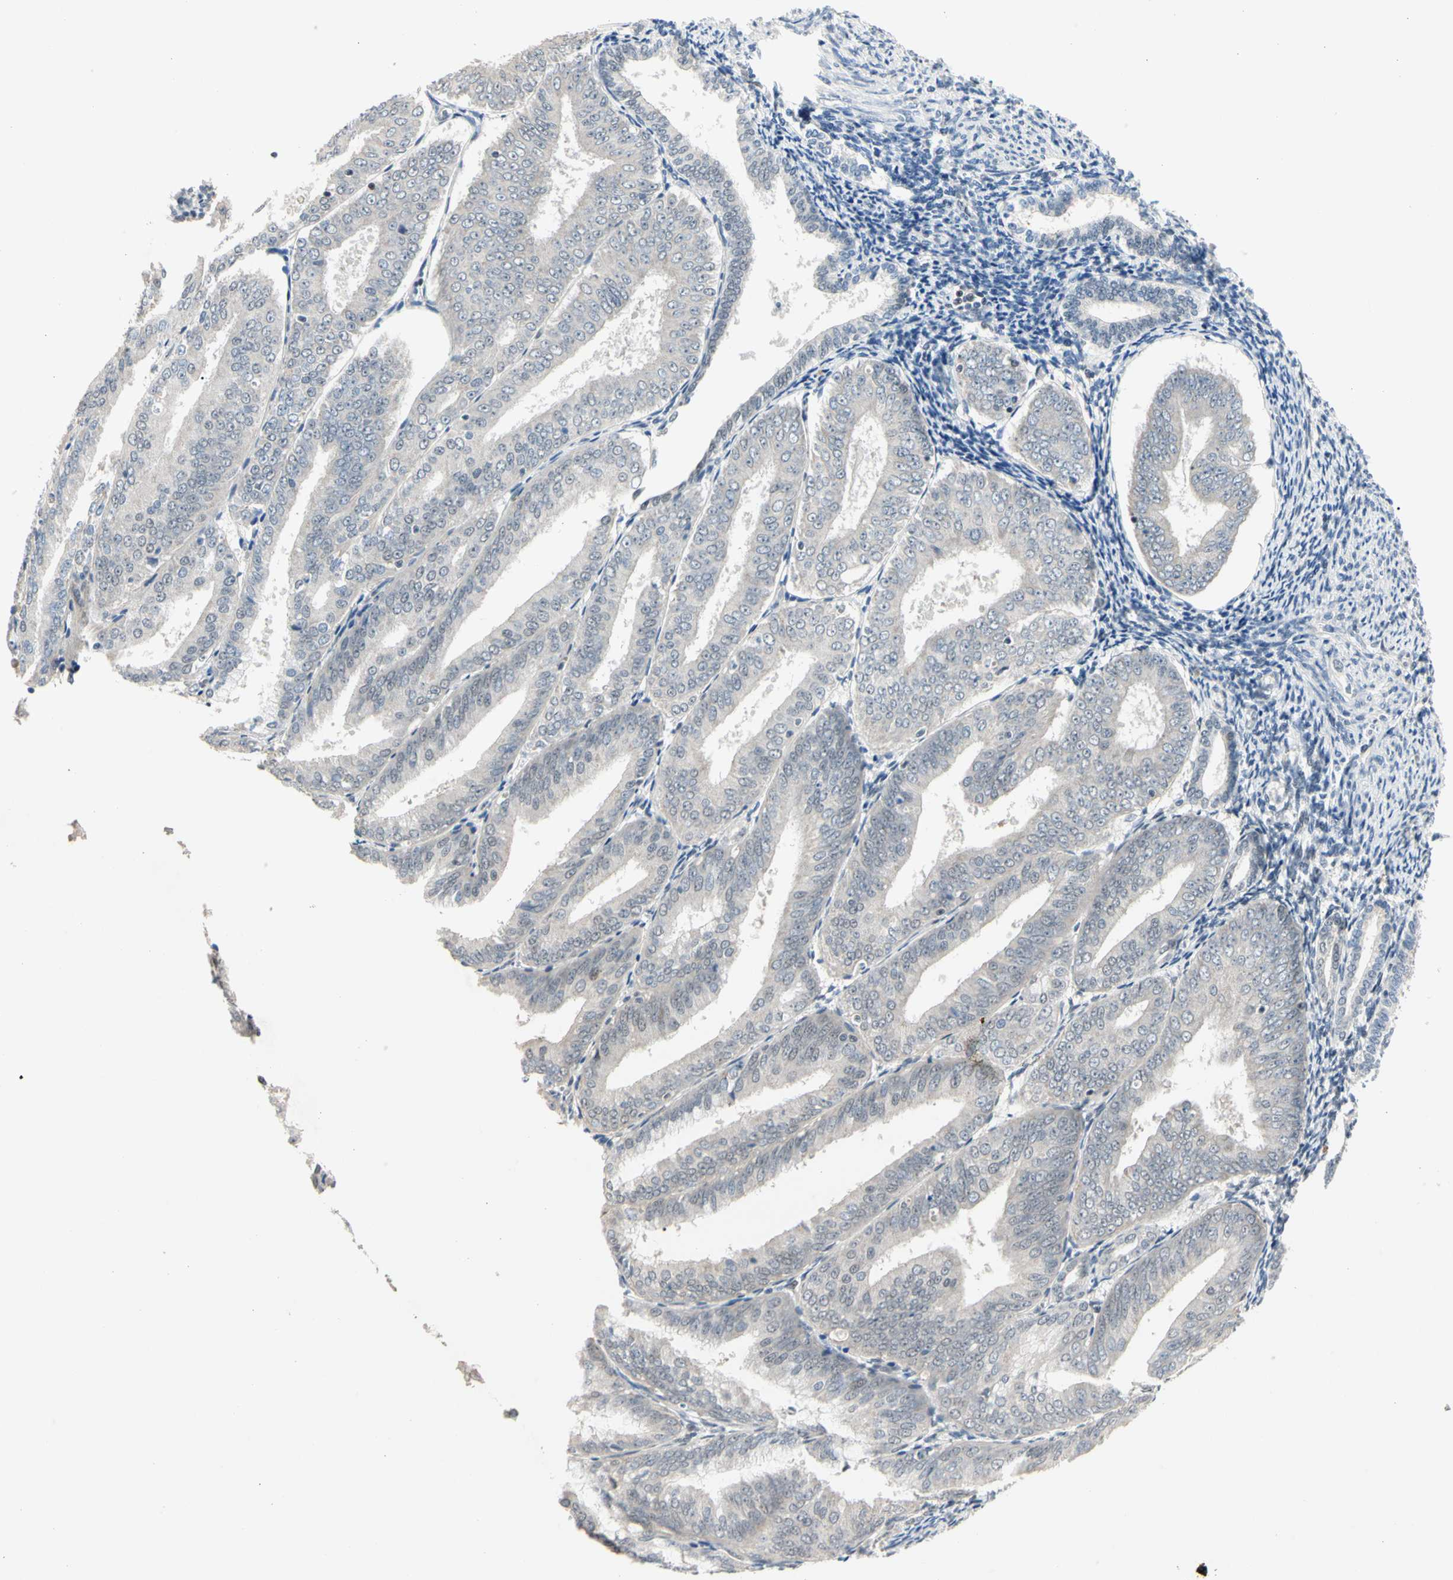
{"staining": {"intensity": "negative", "quantity": "none", "location": "none"}, "tissue": "endometrial cancer", "cell_type": "Tumor cells", "image_type": "cancer", "snomed": [{"axis": "morphology", "description": "Adenocarcinoma, NOS"}, {"axis": "topography", "description": "Endometrium"}], "caption": "Immunohistochemical staining of endometrial cancer displays no significant positivity in tumor cells.", "gene": "GREM1", "patient": {"sex": "female", "age": 63}}